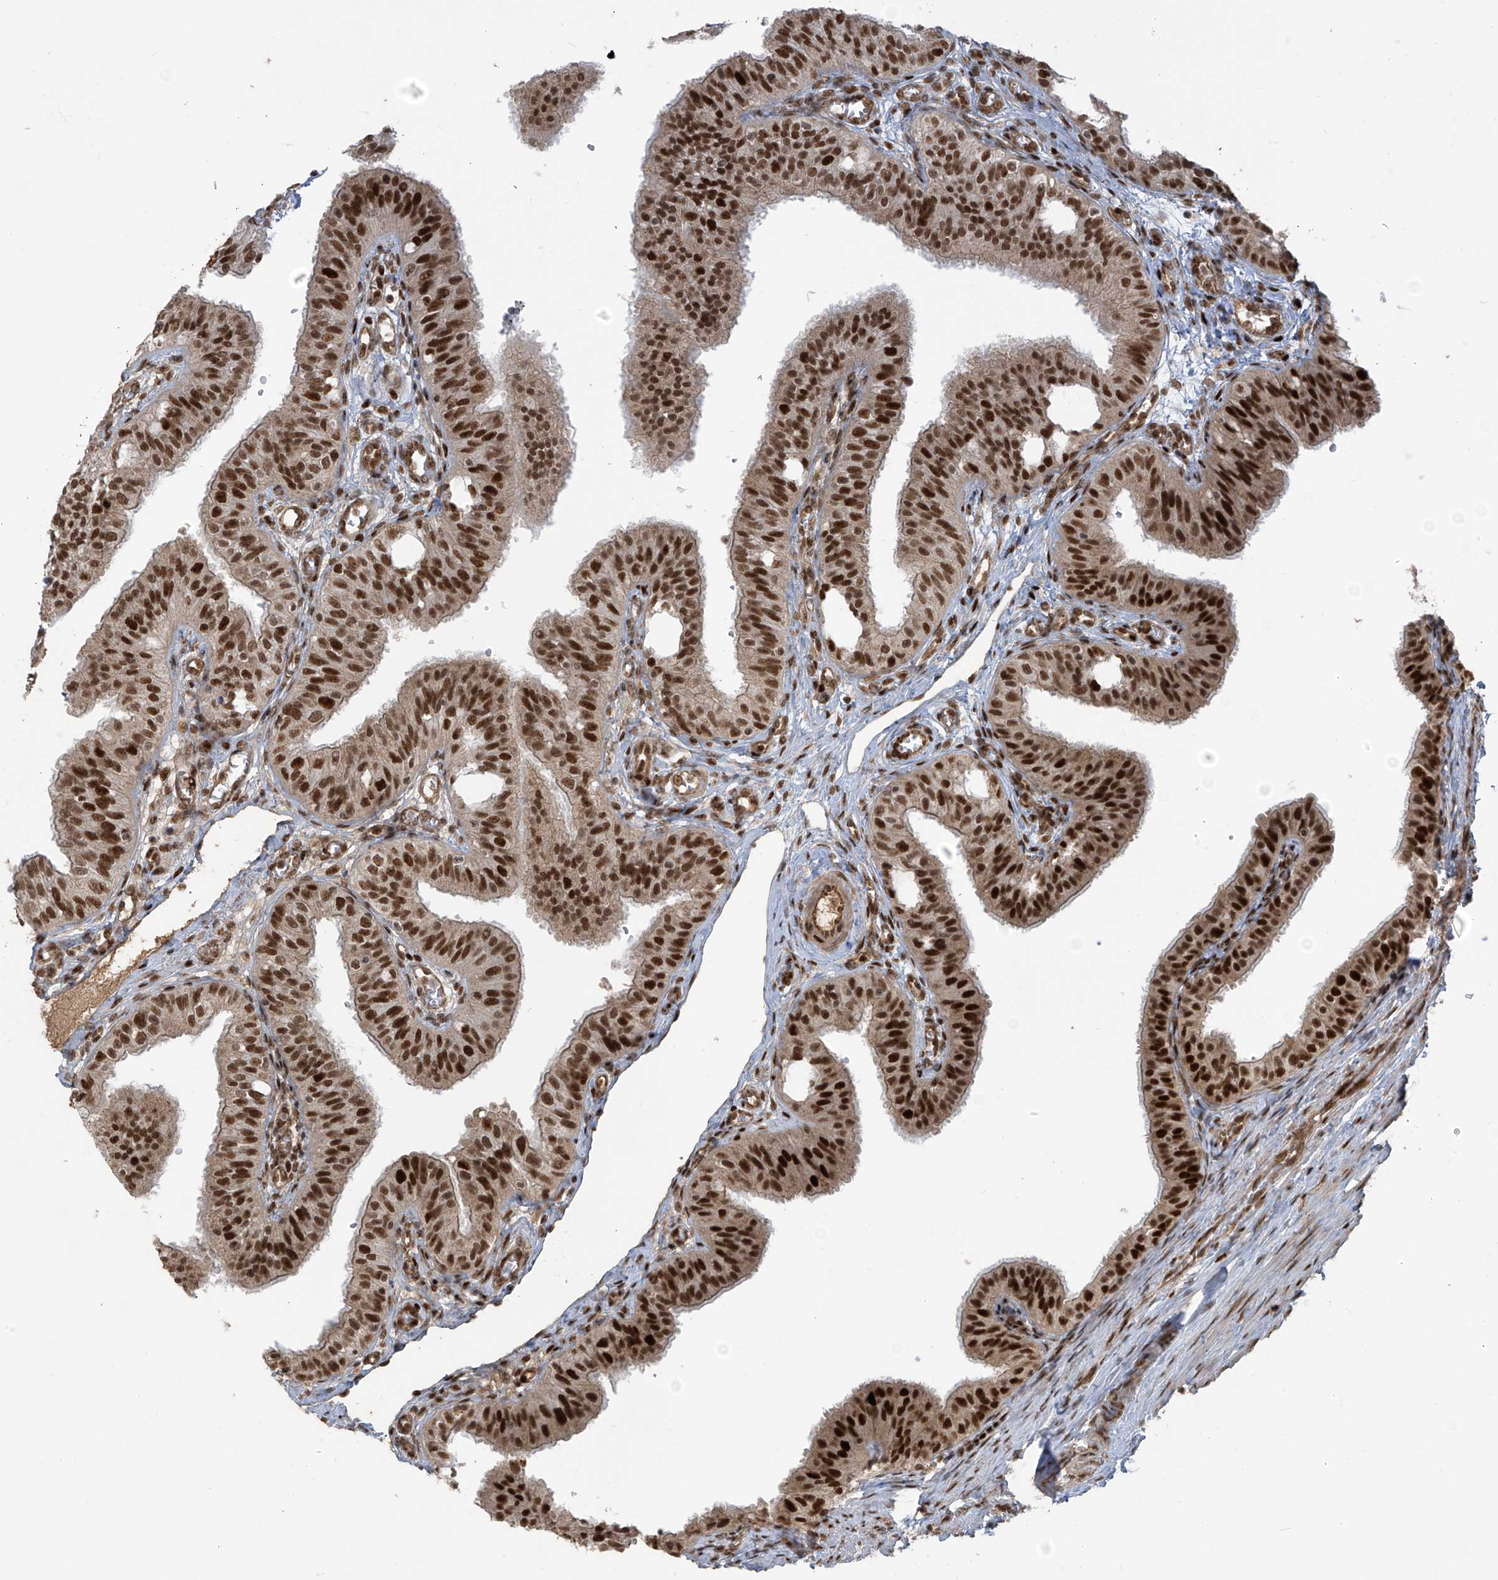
{"staining": {"intensity": "strong", "quantity": ">75%", "location": "nuclear"}, "tissue": "fallopian tube", "cell_type": "Glandular cells", "image_type": "normal", "snomed": [{"axis": "morphology", "description": "Normal tissue, NOS"}, {"axis": "topography", "description": "Fallopian tube"}, {"axis": "topography", "description": "Ovary"}], "caption": "Fallopian tube stained with DAB (3,3'-diaminobenzidine) IHC demonstrates high levels of strong nuclear expression in approximately >75% of glandular cells. The staining was performed using DAB, with brown indicating positive protein expression. Nuclei are stained blue with hematoxylin.", "gene": "ARHGEF3", "patient": {"sex": "female", "age": 42}}